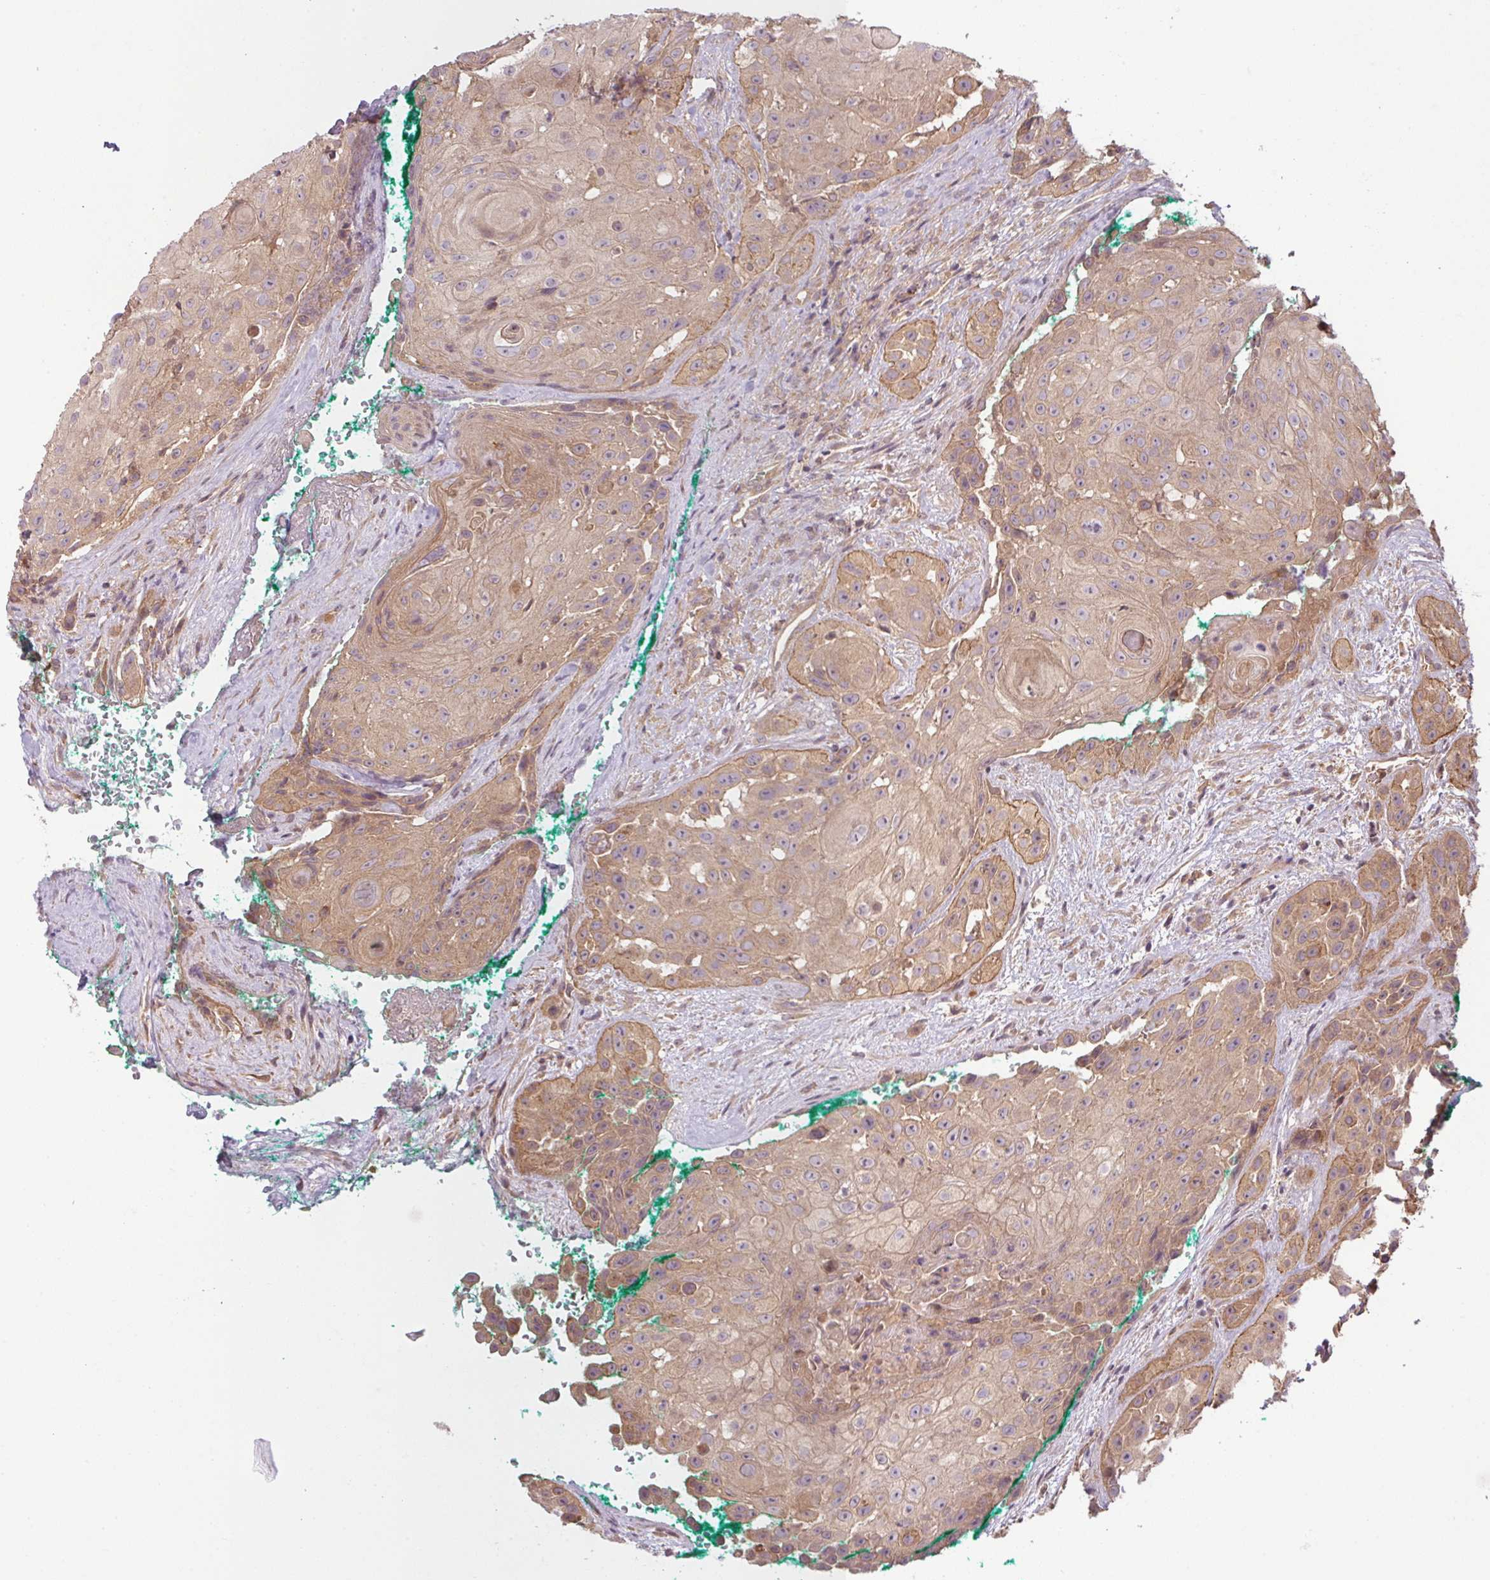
{"staining": {"intensity": "moderate", "quantity": ">75%", "location": "cytoplasmic/membranous"}, "tissue": "head and neck cancer", "cell_type": "Tumor cells", "image_type": "cancer", "snomed": [{"axis": "morphology", "description": "Squamous cell carcinoma, NOS"}, {"axis": "topography", "description": "Head-Neck"}], "caption": "This micrograph displays IHC staining of human head and neck cancer, with medium moderate cytoplasmic/membranous positivity in approximately >75% of tumor cells.", "gene": "RNF31", "patient": {"sex": "male", "age": 83}}